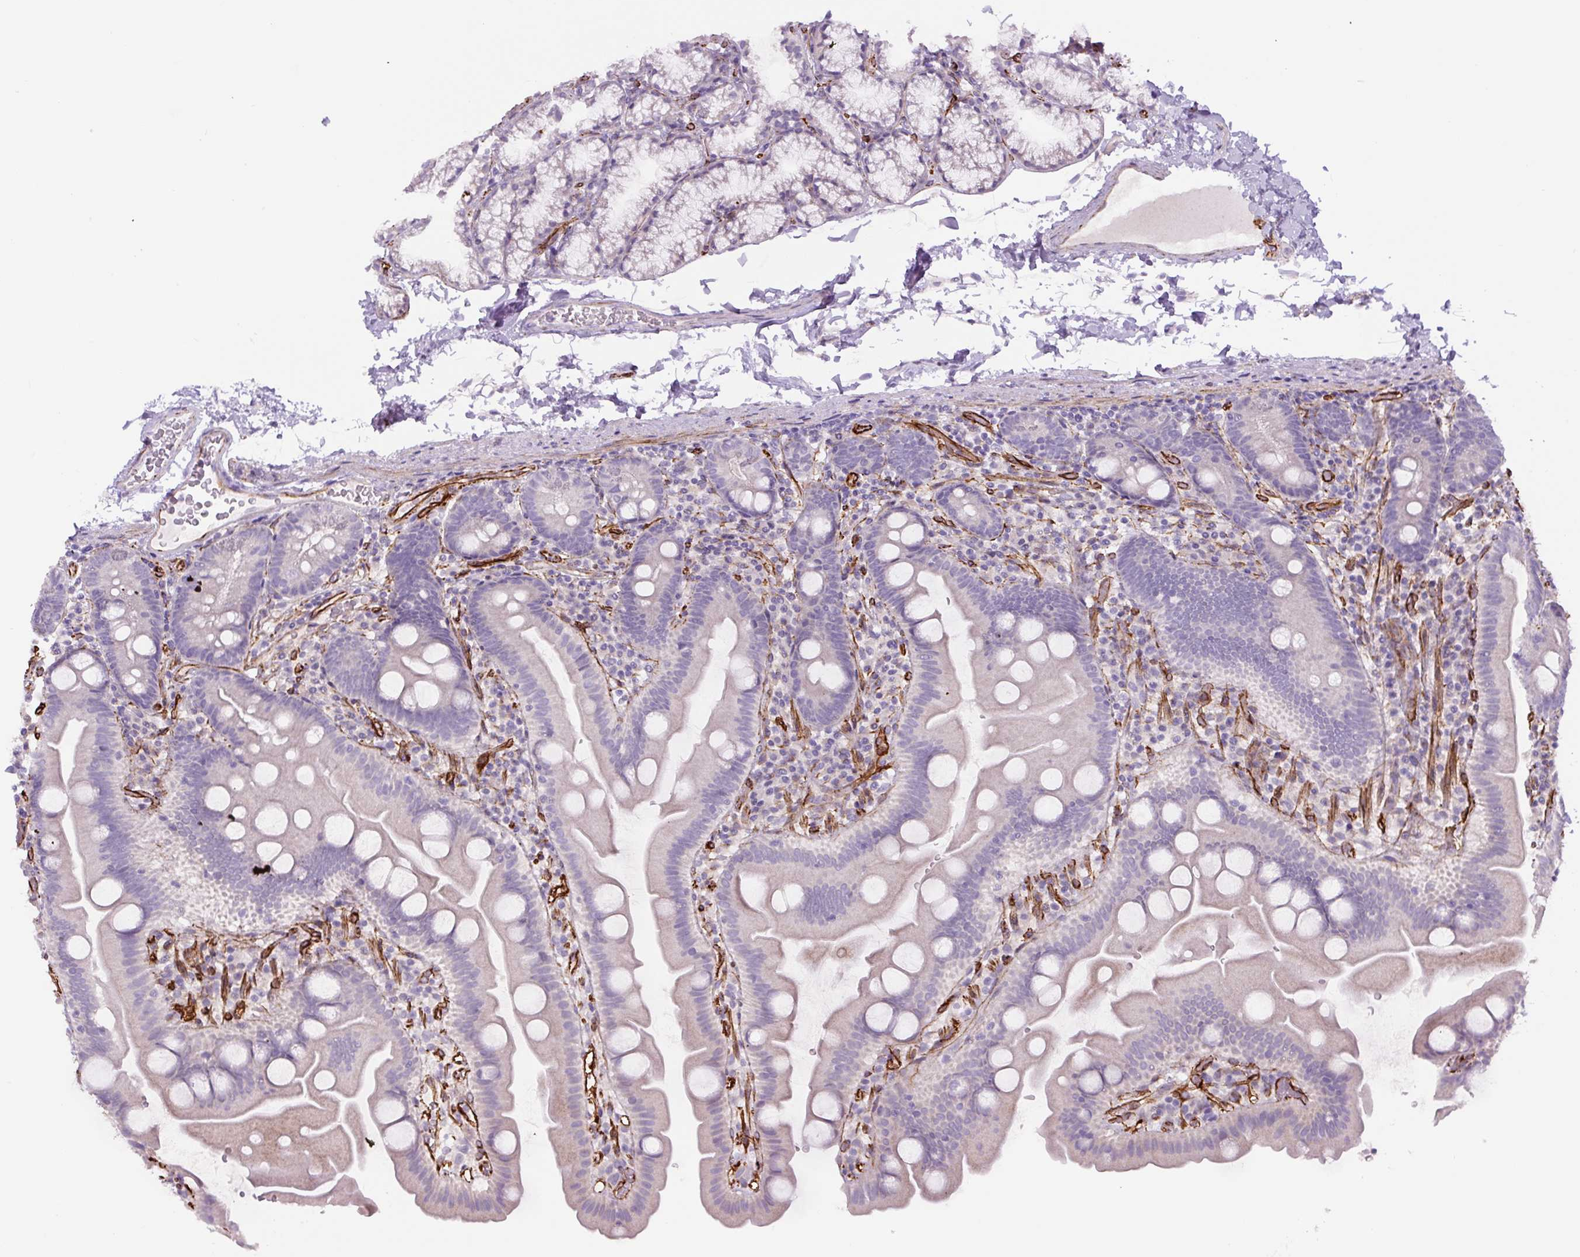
{"staining": {"intensity": "negative", "quantity": "none", "location": "none"}, "tissue": "small intestine", "cell_type": "Glandular cells", "image_type": "normal", "snomed": [{"axis": "morphology", "description": "Normal tissue, NOS"}, {"axis": "topography", "description": "Small intestine"}], "caption": "Glandular cells are negative for protein expression in unremarkable human small intestine. (Stains: DAB immunohistochemistry (IHC) with hematoxylin counter stain, Microscopy: brightfield microscopy at high magnification).", "gene": "NES", "patient": {"sex": "female", "age": 68}}